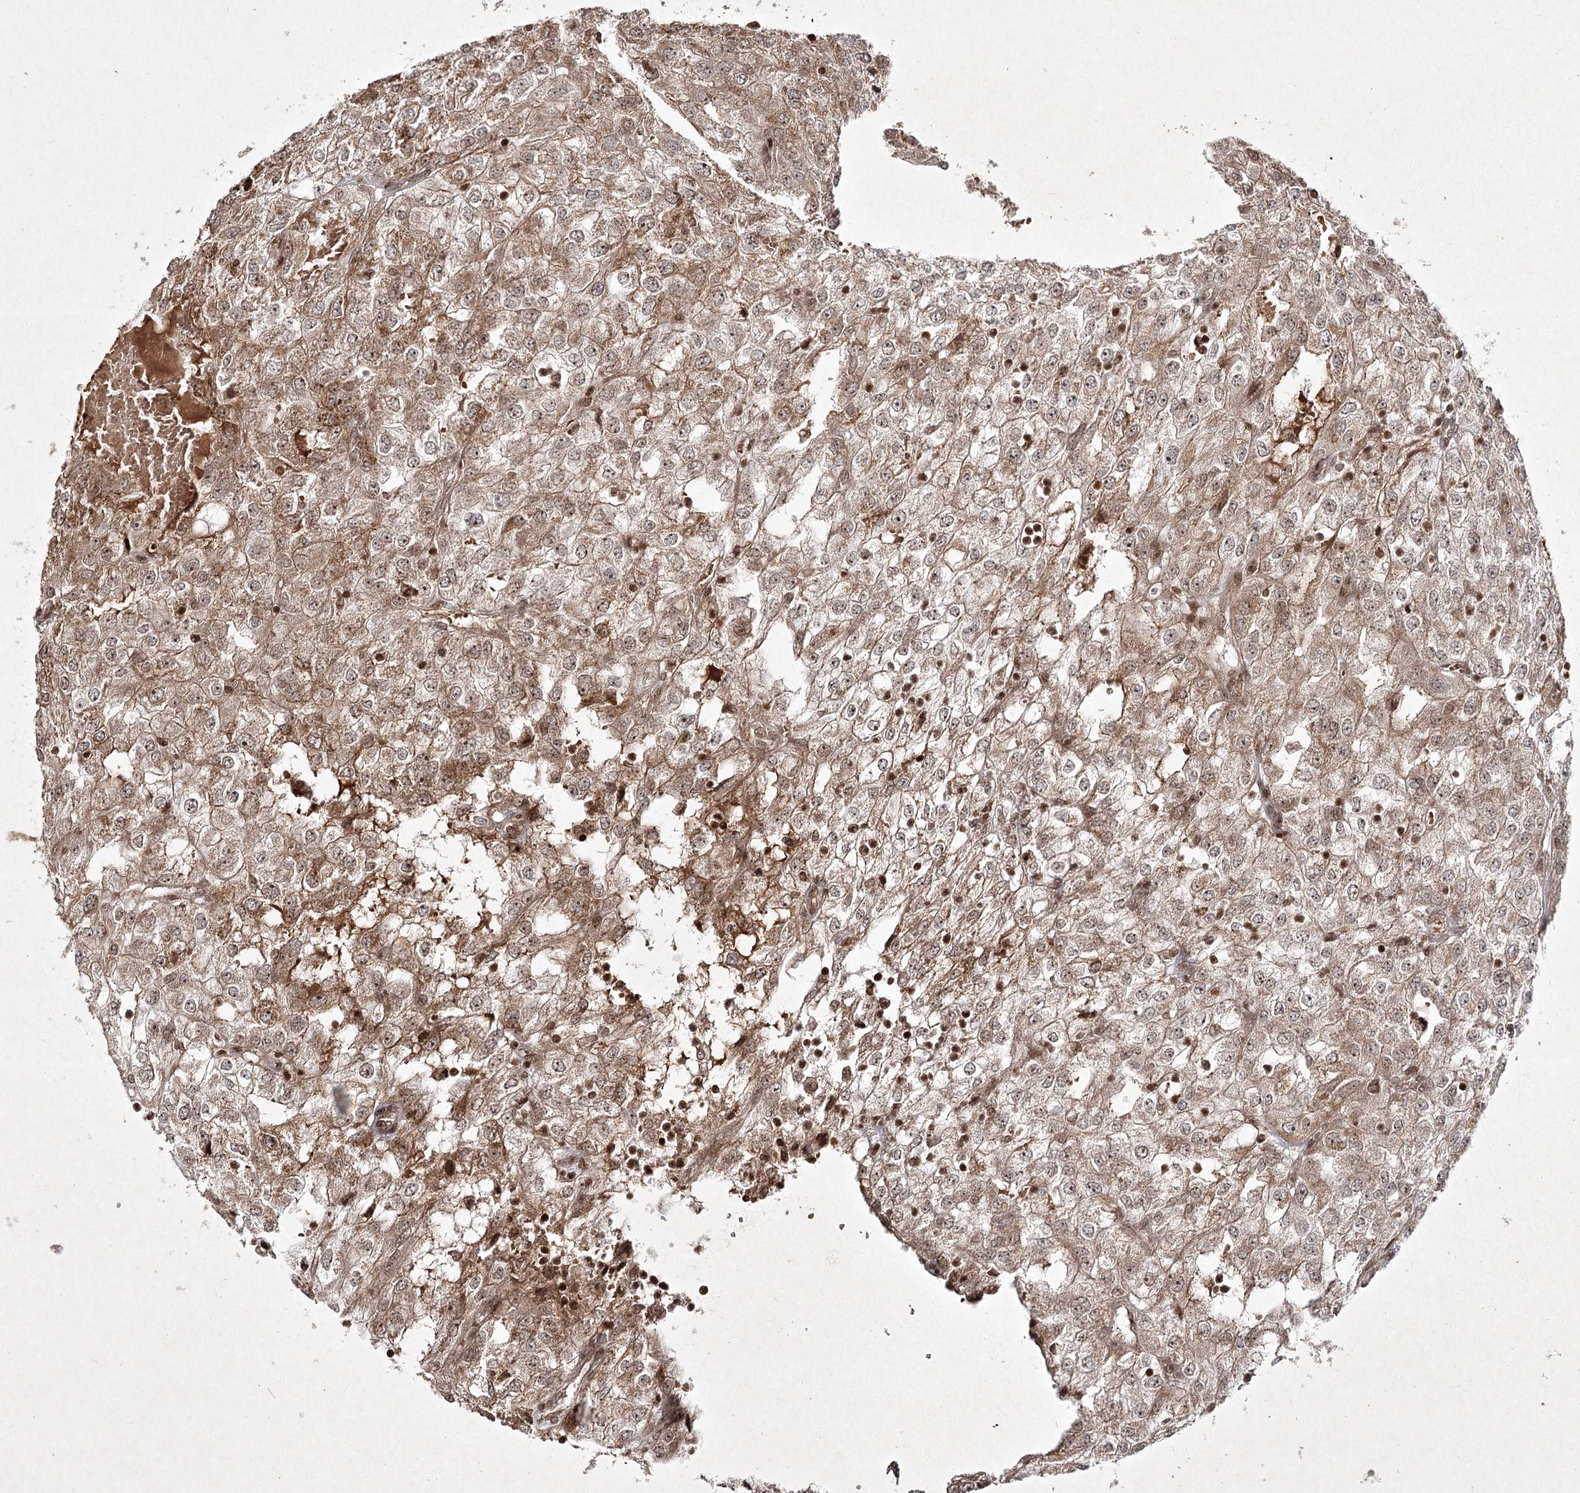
{"staining": {"intensity": "moderate", "quantity": ">75%", "location": "cytoplasmic/membranous,nuclear"}, "tissue": "renal cancer", "cell_type": "Tumor cells", "image_type": "cancer", "snomed": [{"axis": "morphology", "description": "Adenocarcinoma, NOS"}, {"axis": "topography", "description": "Kidney"}], "caption": "There is medium levels of moderate cytoplasmic/membranous and nuclear expression in tumor cells of adenocarcinoma (renal), as demonstrated by immunohistochemical staining (brown color).", "gene": "CARM1", "patient": {"sex": "female", "age": 54}}